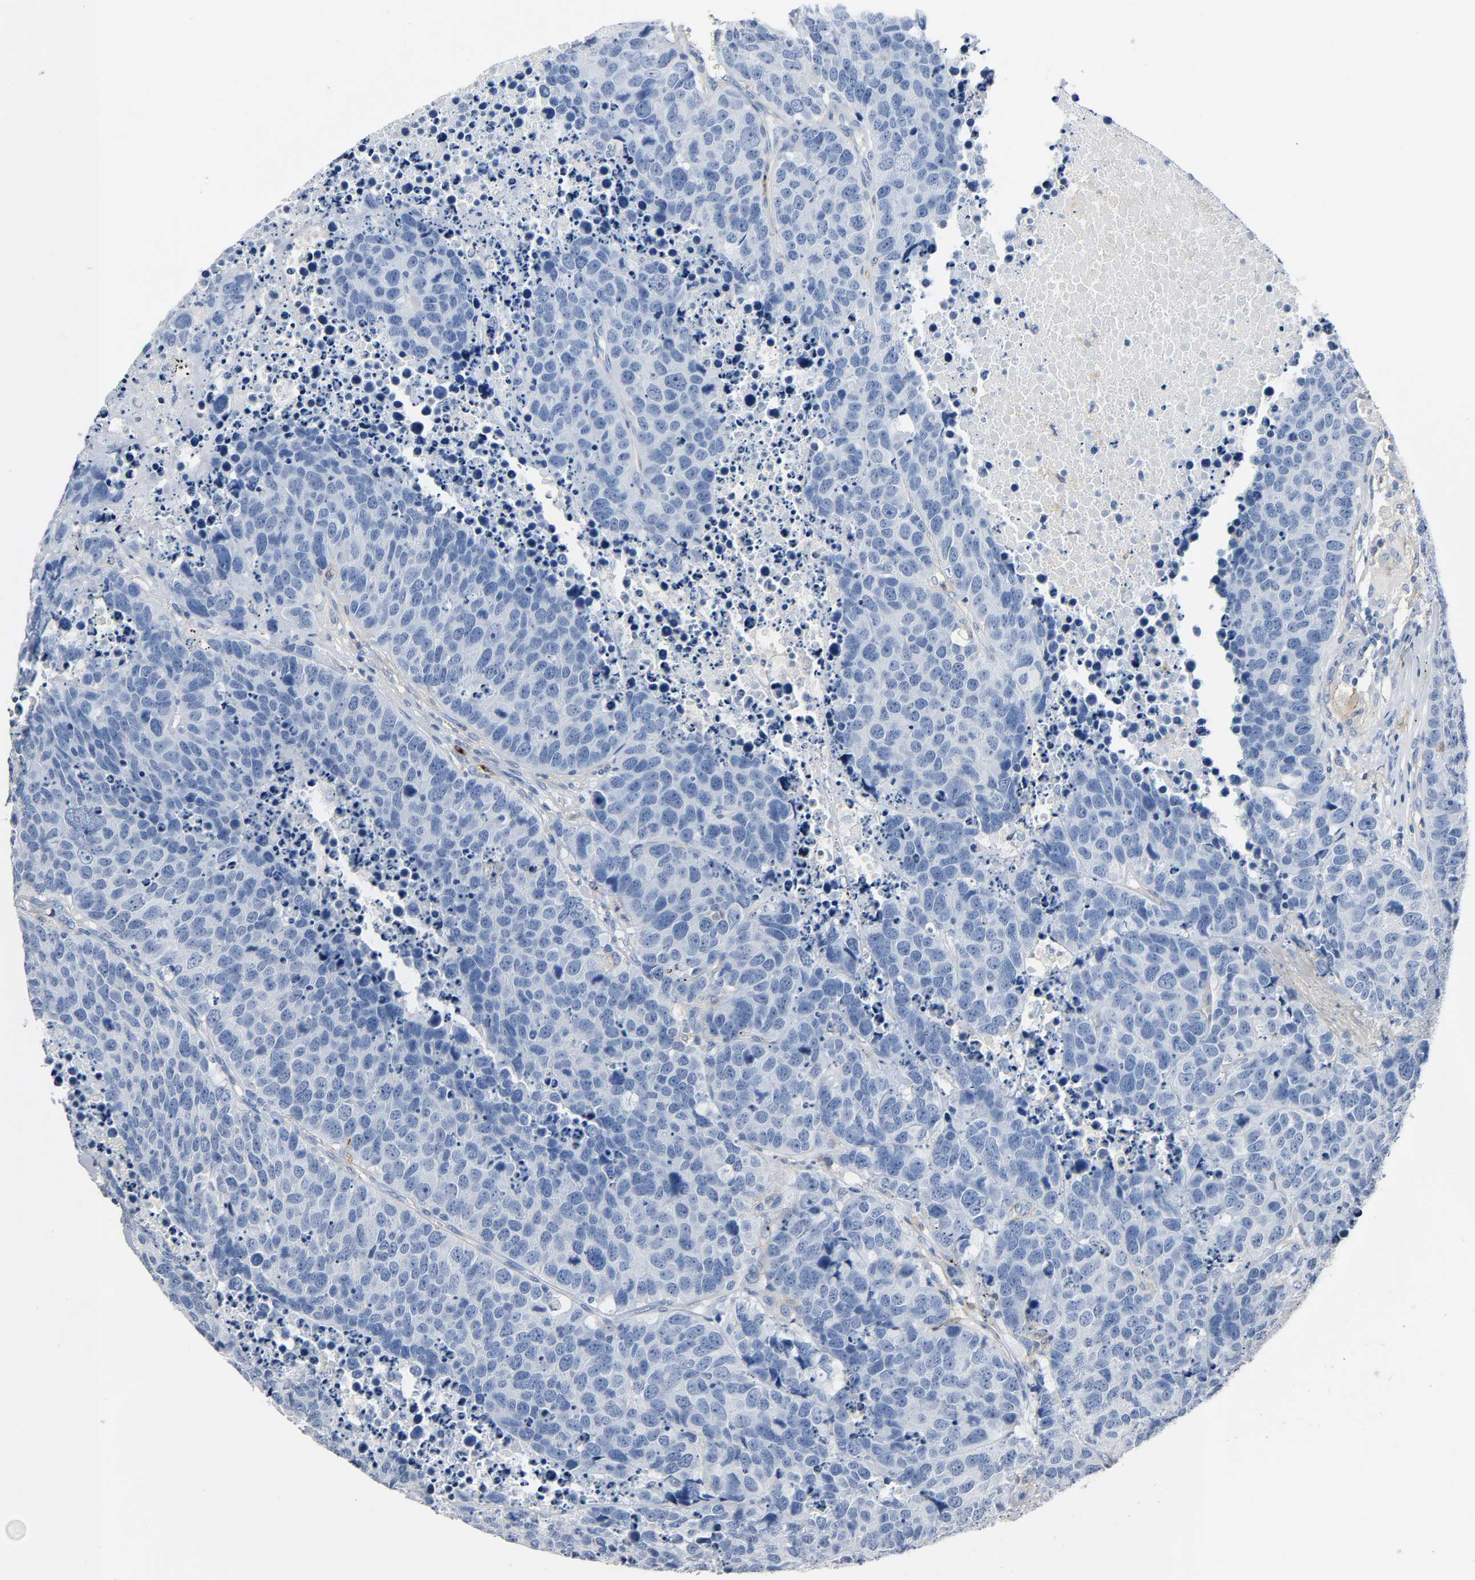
{"staining": {"intensity": "negative", "quantity": "none", "location": "none"}, "tissue": "carcinoid", "cell_type": "Tumor cells", "image_type": "cancer", "snomed": [{"axis": "morphology", "description": "Carcinoid, malignant, NOS"}, {"axis": "topography", "description": "Lung"}], "caption": "Protein analysis of carcinoid (malignant) displays no significant staining in tumor cells.", "gene": "ANPEP", "patient": {"sex": "male", "age": 60}}